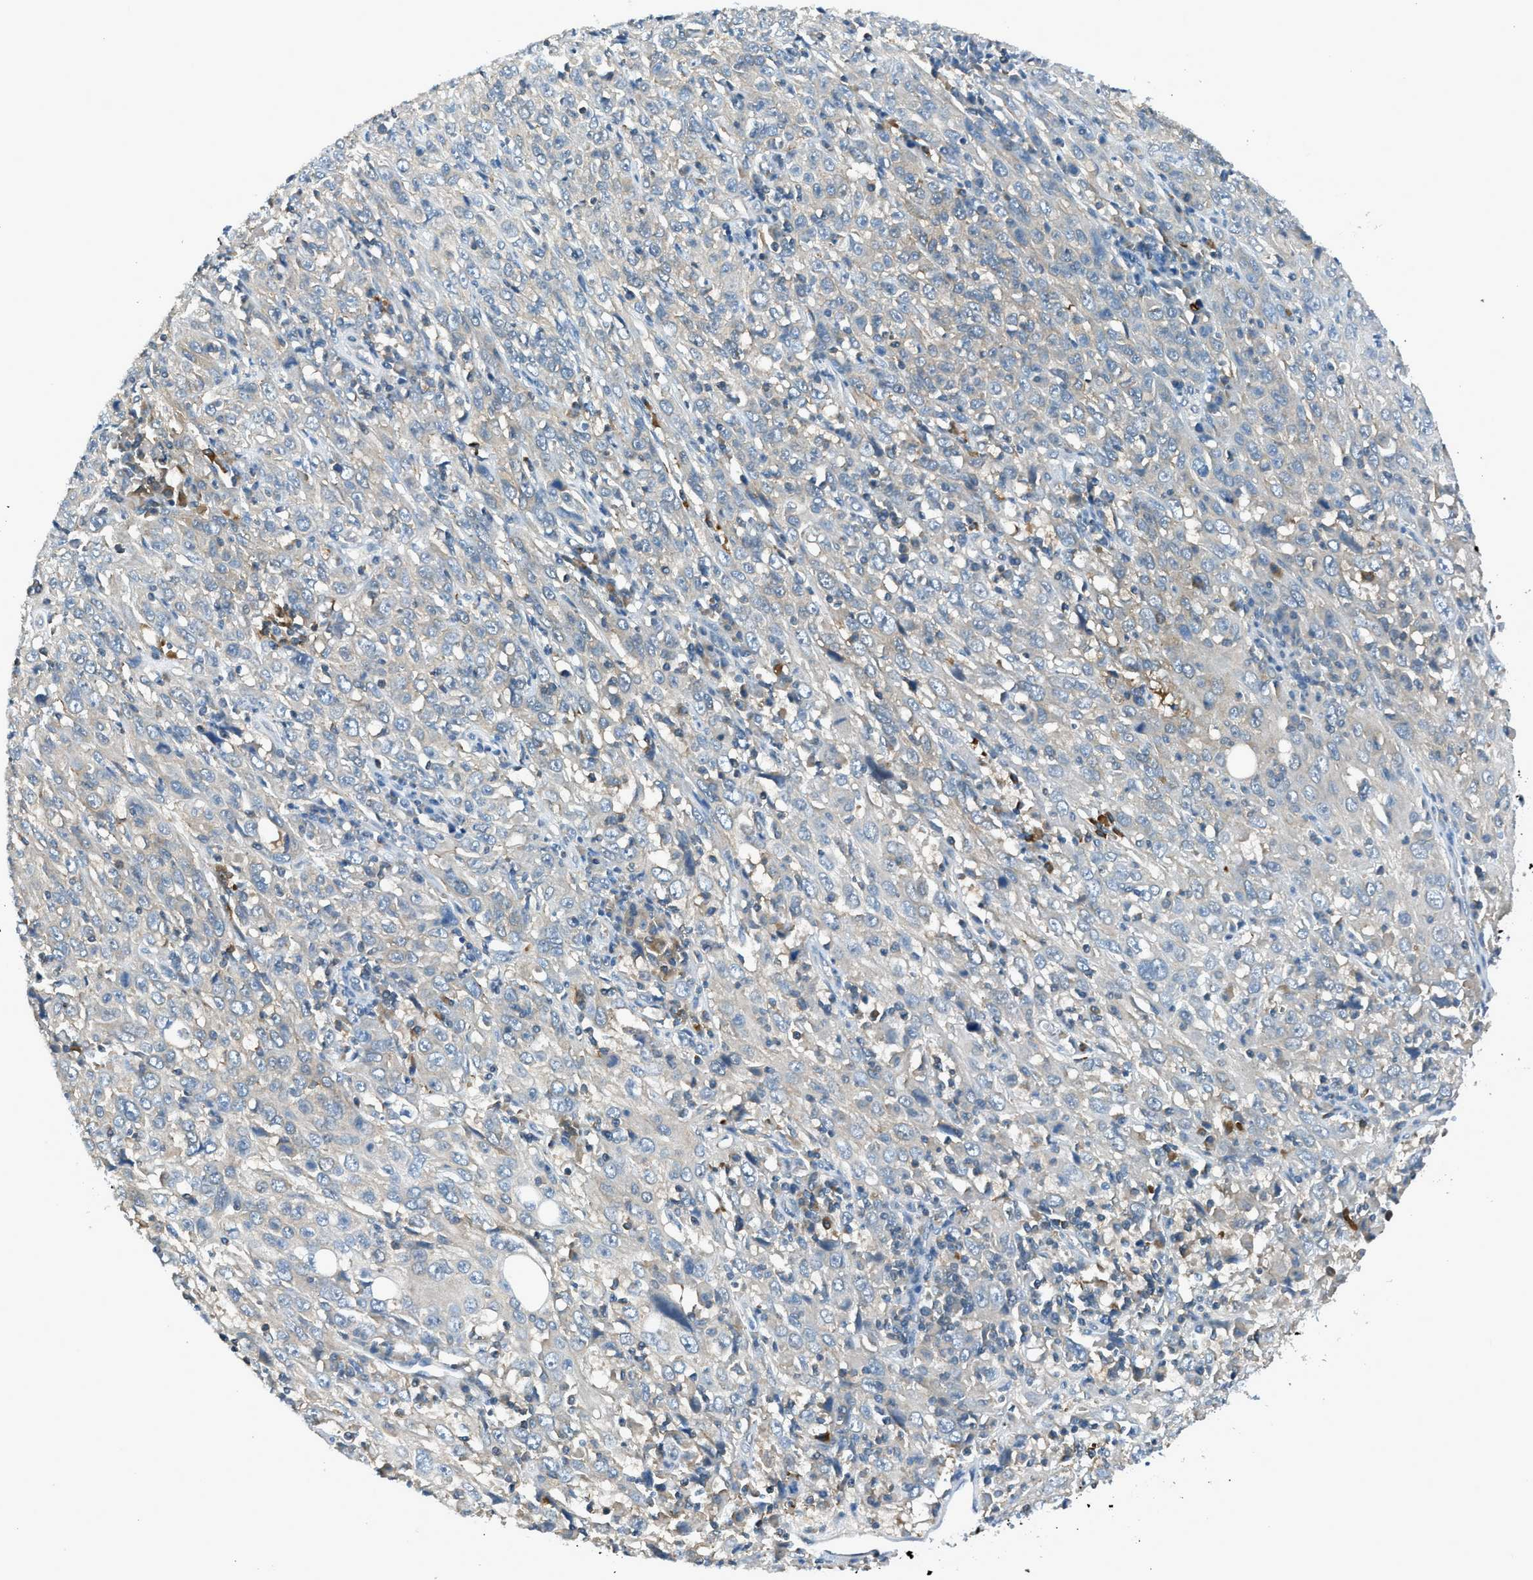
{"staining": {"intensity": "weak", "quantity": "<25%", "location": "cytoplasmic/membranous"}, "tissue": "cervical cancer", "cell_type": "Tumor cells", "image_type": "cancer", "snomed": [{"axis": "morphology", "description": "Squamous cell carcinoma, NOS"}, {"axis": "topography", "description": "Cervix"}], "caption": "An immunohistochemistry (IHC) histopathology image of cervical cancer (squamous cell carcinoma) is shown. There is no staining in tumor cells of cervical cancer (squamous cell carcinoma). (DAB (3,3'-diaminobenzidine) immunohistochemistry (IHC), high magnification).", "gene": "LMLN", "patient": {"sex": "female", "age": 46}}